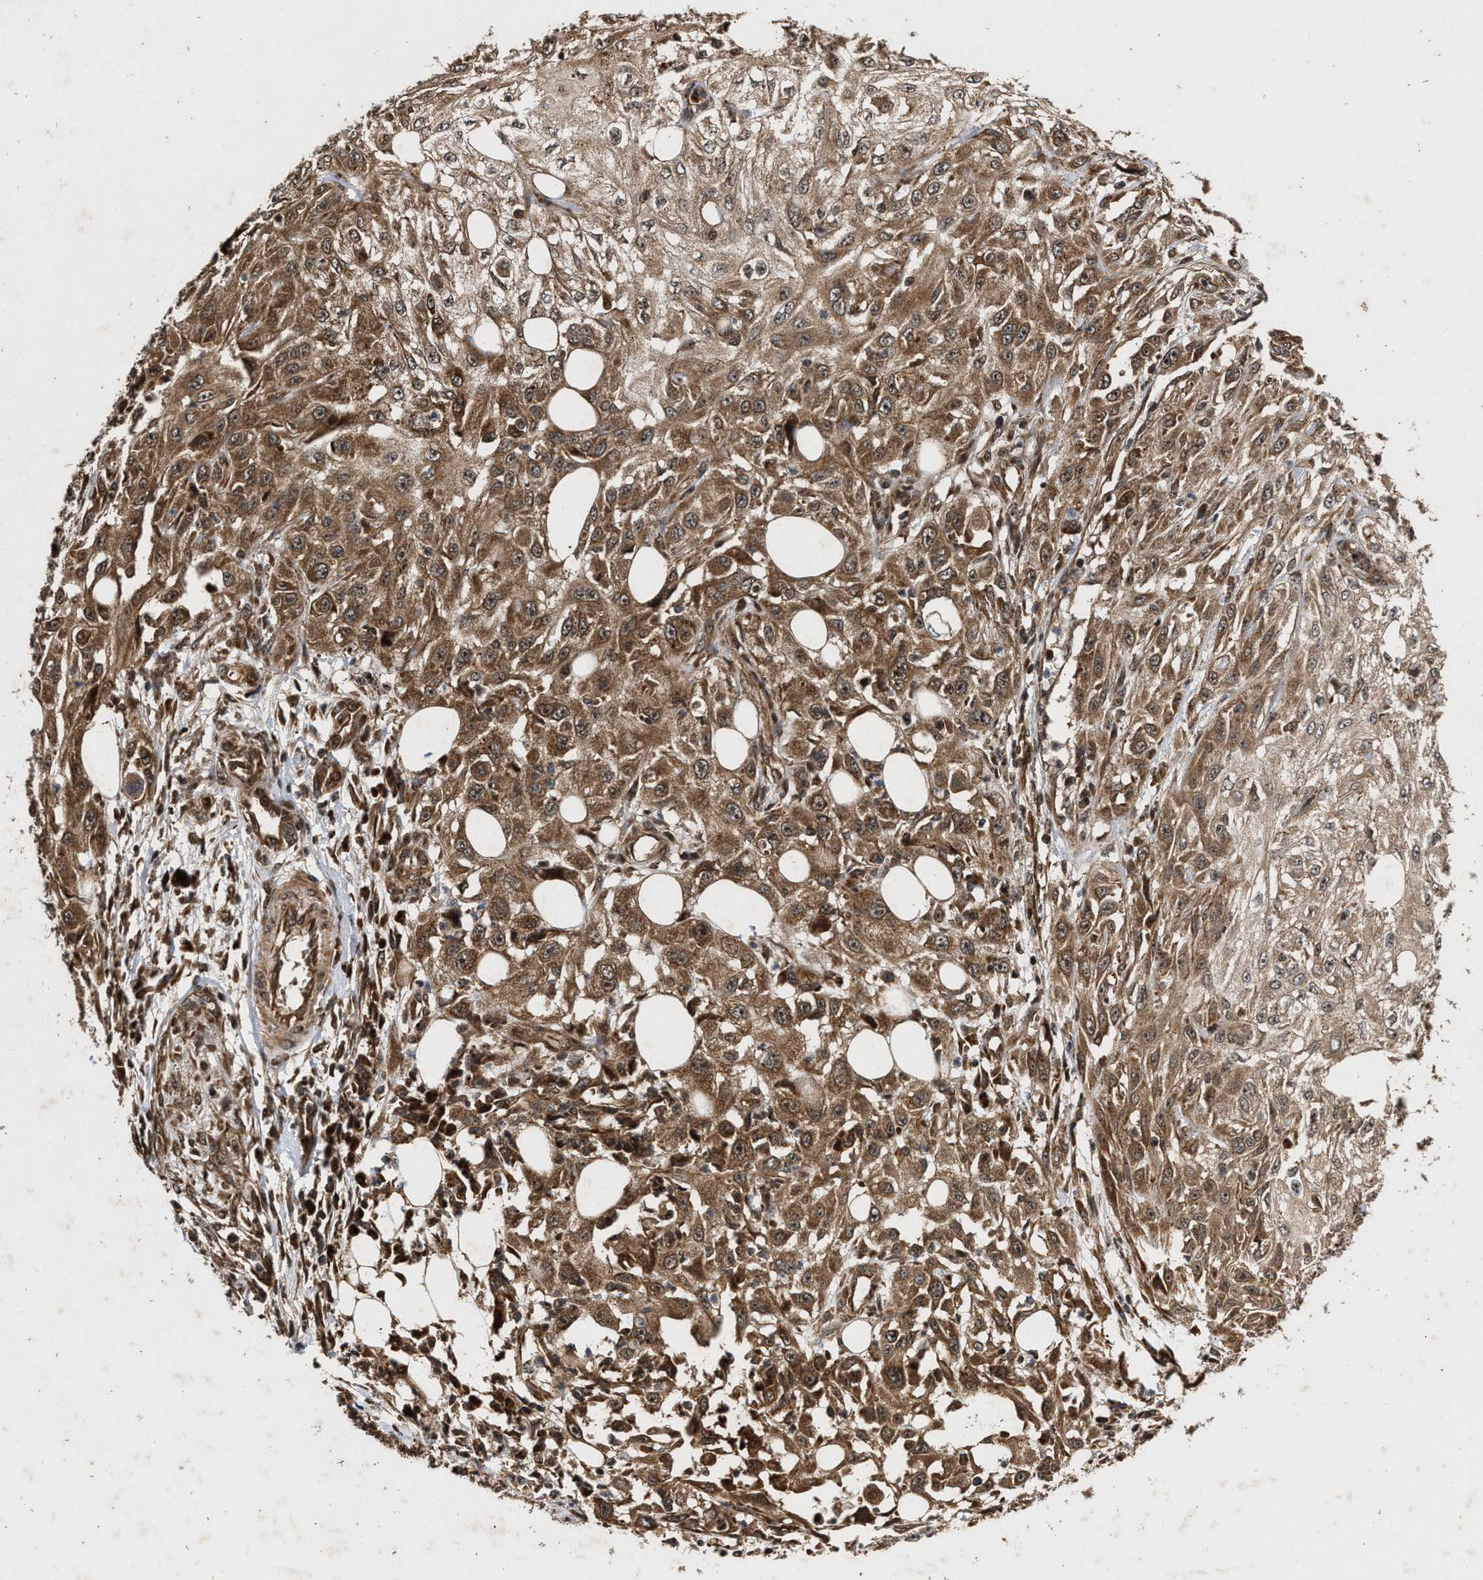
{"staining": {"intensity": "moderate", "quantity": ">75%", "location": "cytoplasmic/membranous"}, "tissue": "skin cancer", "cell_type": "Tumor cells", "image_type": "cancer", "snomed": [{"axis": "morphology", "description": "Squamous cell carcinoma, NOS"}, {"axis": "topography", "description": "Skin"}], "caption": "Skin cancer (squamous cell carcinoma) stained for a protein (brown) exhibits moderate cytoplasmic/membranous positive staining in about >75% of tumor cells.", "gene": "CFLAR", "patient": {"sex": "male", "age": 75}}